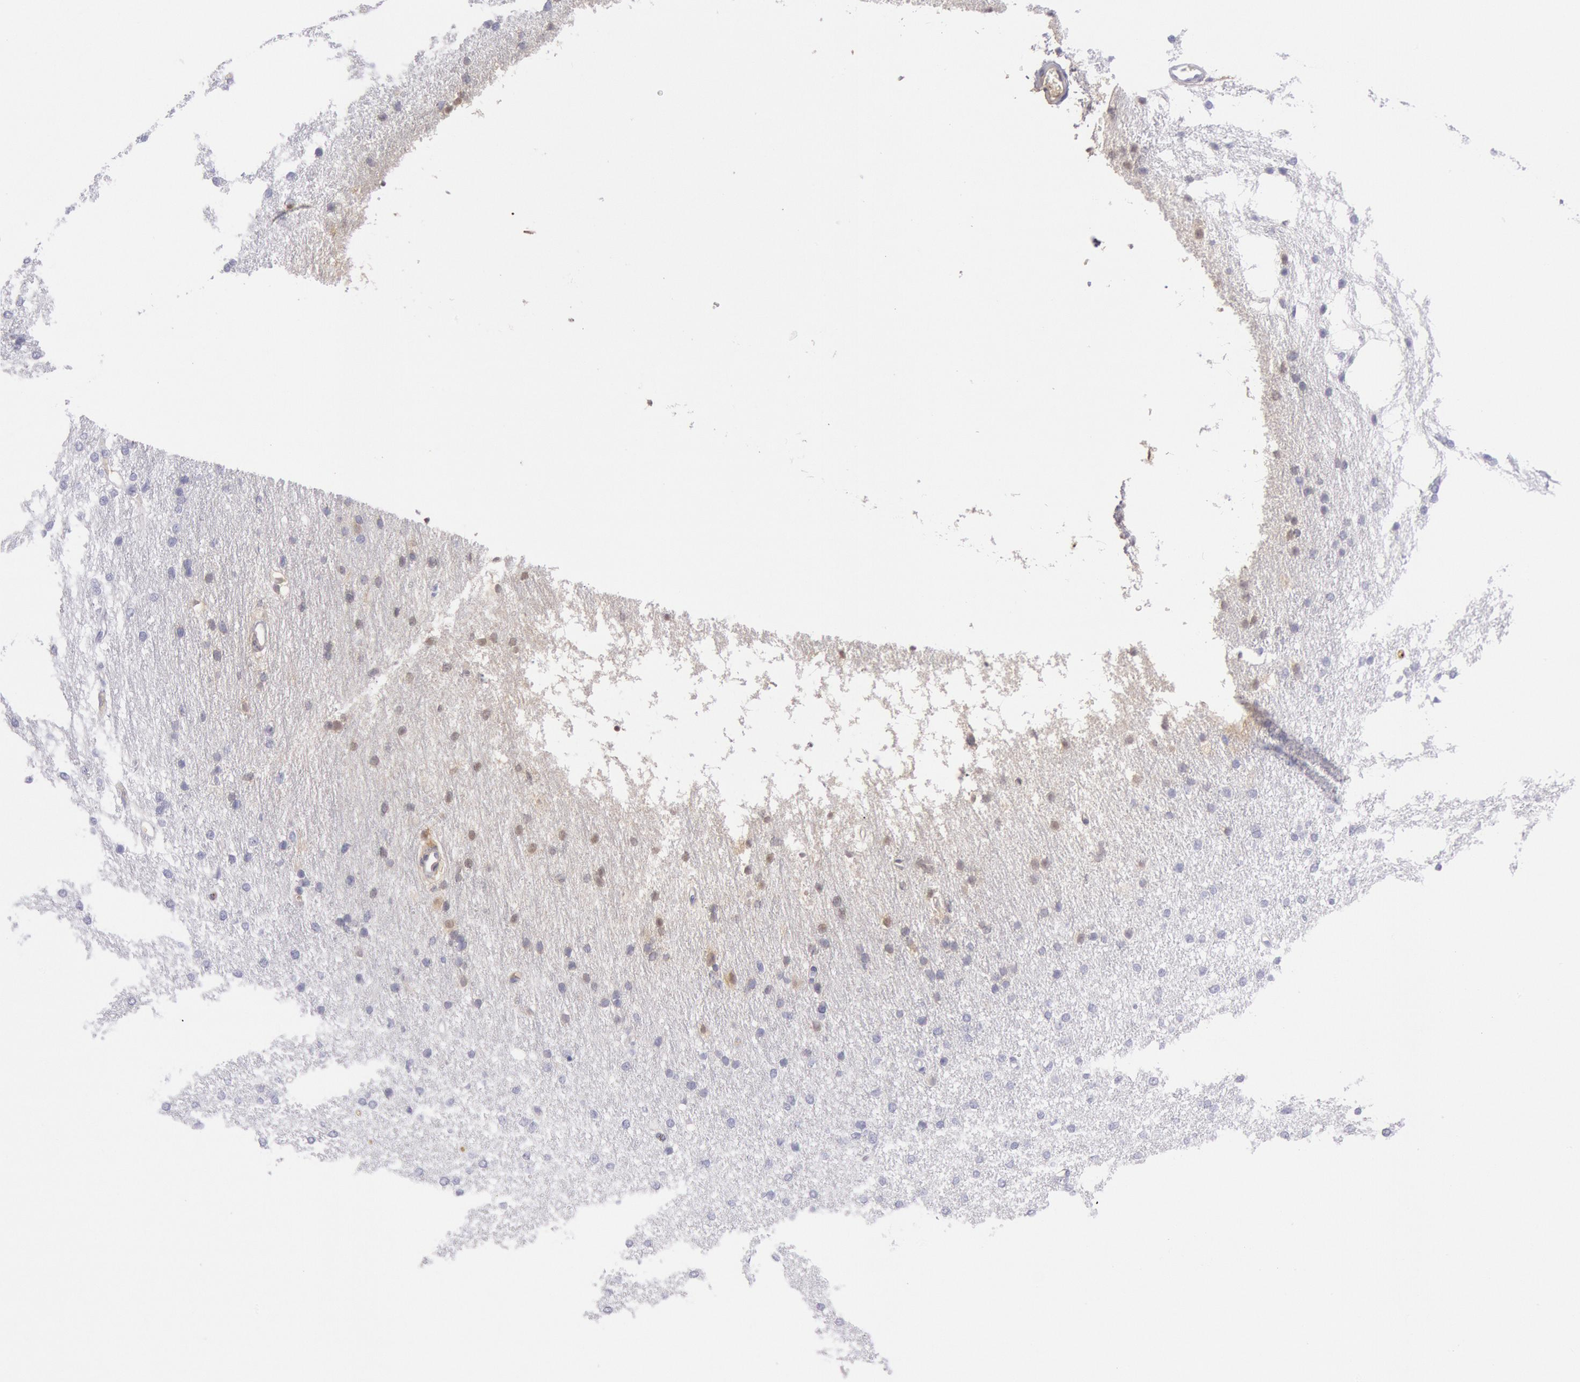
{"staining": {"intensity": "moderate", "quantity": "25%-75%", "location": "cytoplasmic/membranous"}, "tissue": "cerebral cortex", "cell_type": "Endothelial cells", "image_type": "normal", "snomed": [{"axis": "morphology", "description": "Normal tissue, NOS"}, {"axis": "morphology", "description": "Inflammation, NOS"}, {"axis": "topography", "description": "Cerebral cortex"}], "caption": "Human cerebral cortex stained for a protein (brown) exhibits moderate cytoplasmic/membranous positive positivity in about 25%-75% of endothelial cells.", "gene": "IGHA1", "patient": {"sex": "male", "age": 6}}